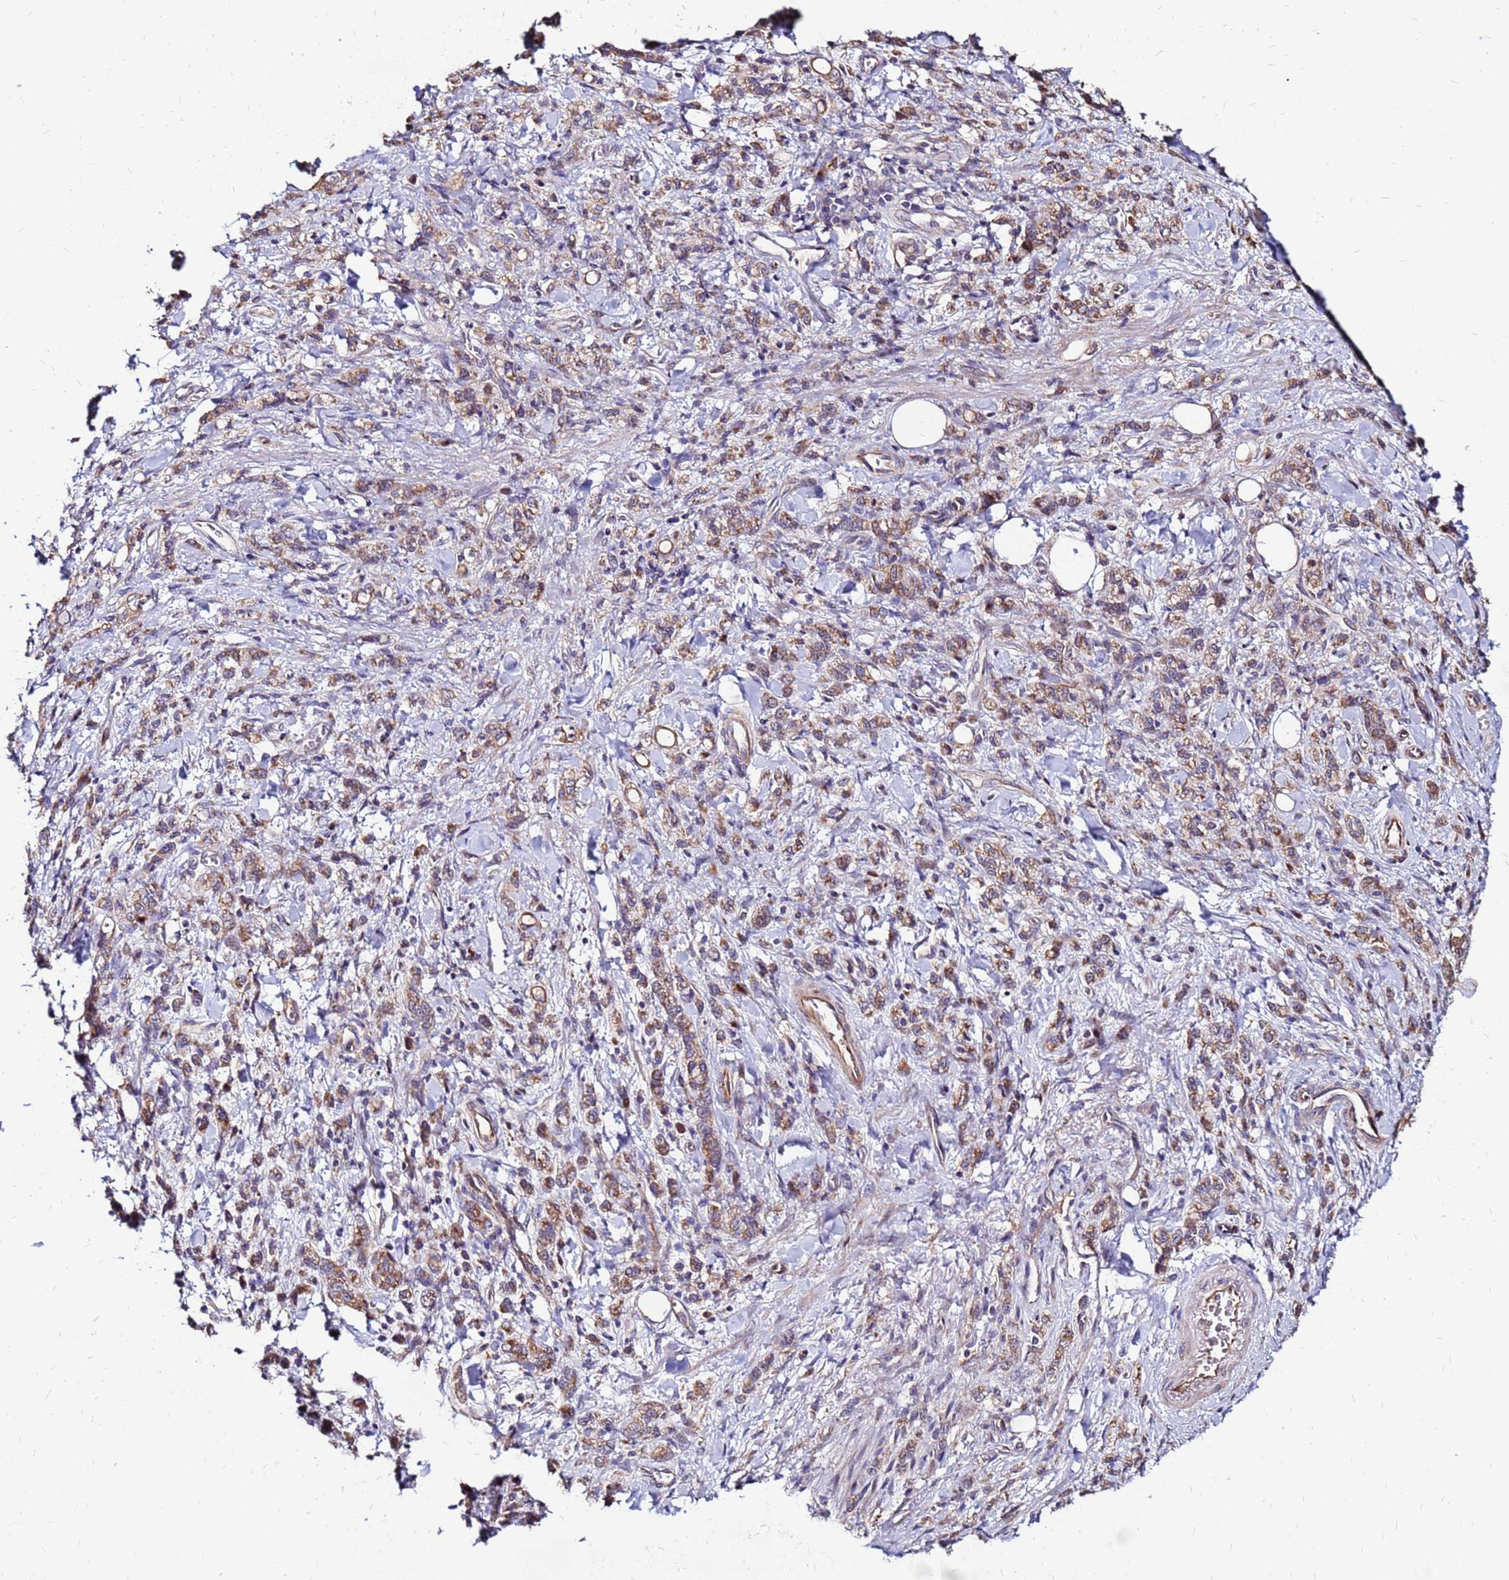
{"staining": {"intensity": "strong", "quantity": ">75%", "location": "cytoplasmic/membranous"}, "tissue": "stomach cancer", "cell_type": "Tumor cells", "image_type": "cancer", "snomed": [{"axis": "morphology", "description": "Adenocarcinoma, NOS"}, {"axis": "topography", "description": "Stomach"}], "caption": "A brown stain highlights strong cytoplasmic/membranous staining of a protein in stomach cancer tumor cells.", "gene": "ARHGEF5", "patient": {"sex": "male", "age": 77}}